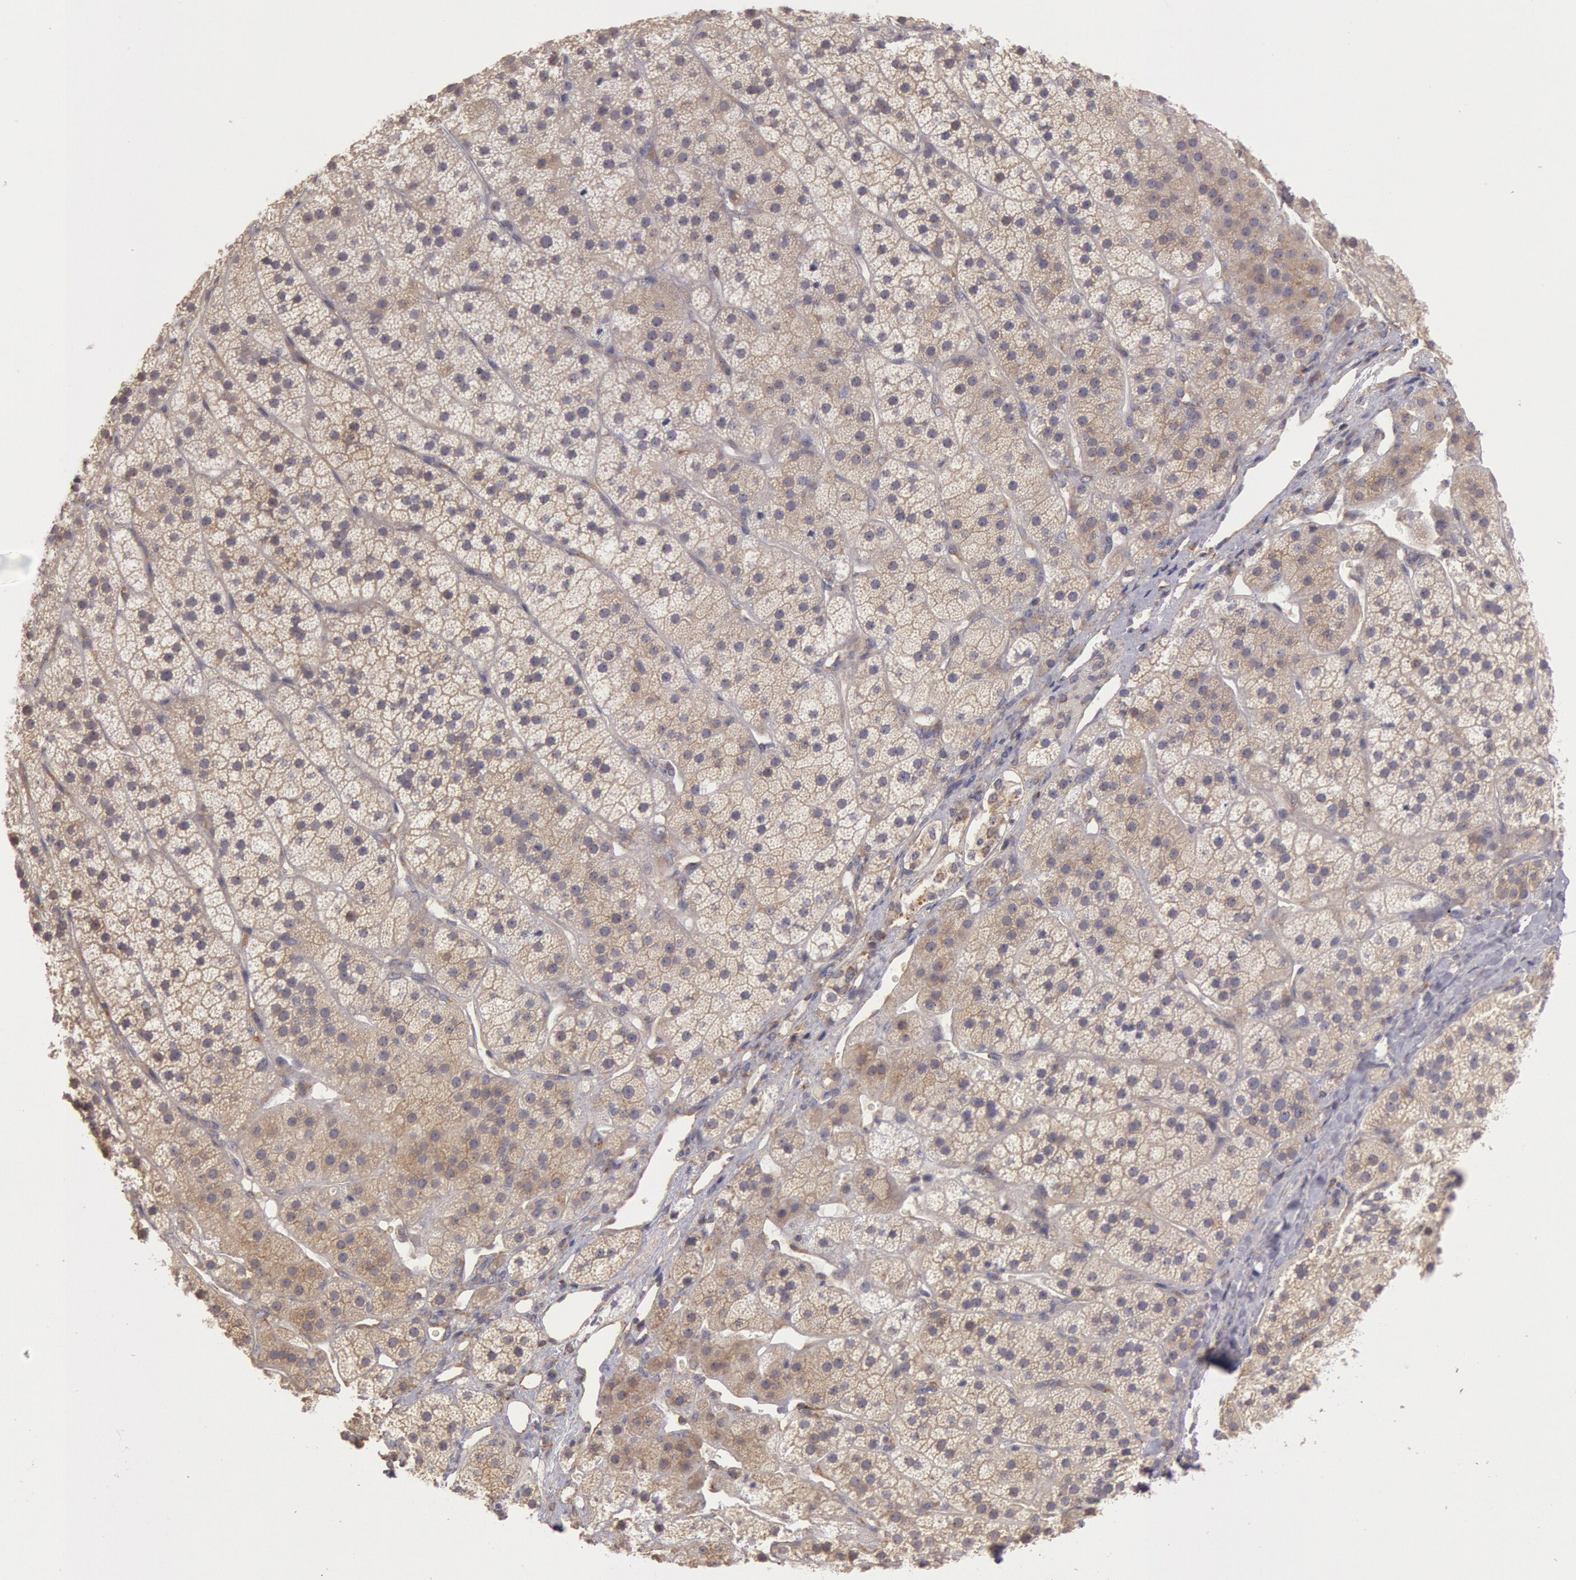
{"staining": {"intensity": "moderate", "quantity": ">75%", "location": "cytoplasmic/membranous"}, "tissue": "adrenal gland", "cell_type": "Glandular cells", "image_type": "normal", "snomed": [{"axis": "morphology", "description": "Normal tissue, NOS"}, {"axis": "topography", "description": "Adrenal gland"}], "caption": "Human adrenal gland stained with a brown dye displays moderate cytoplasmic/membranous positive positivity in approximately >75% of glandular cells.", "gene": "NMT2", "patient": {"sex": "female", "age": 44}}